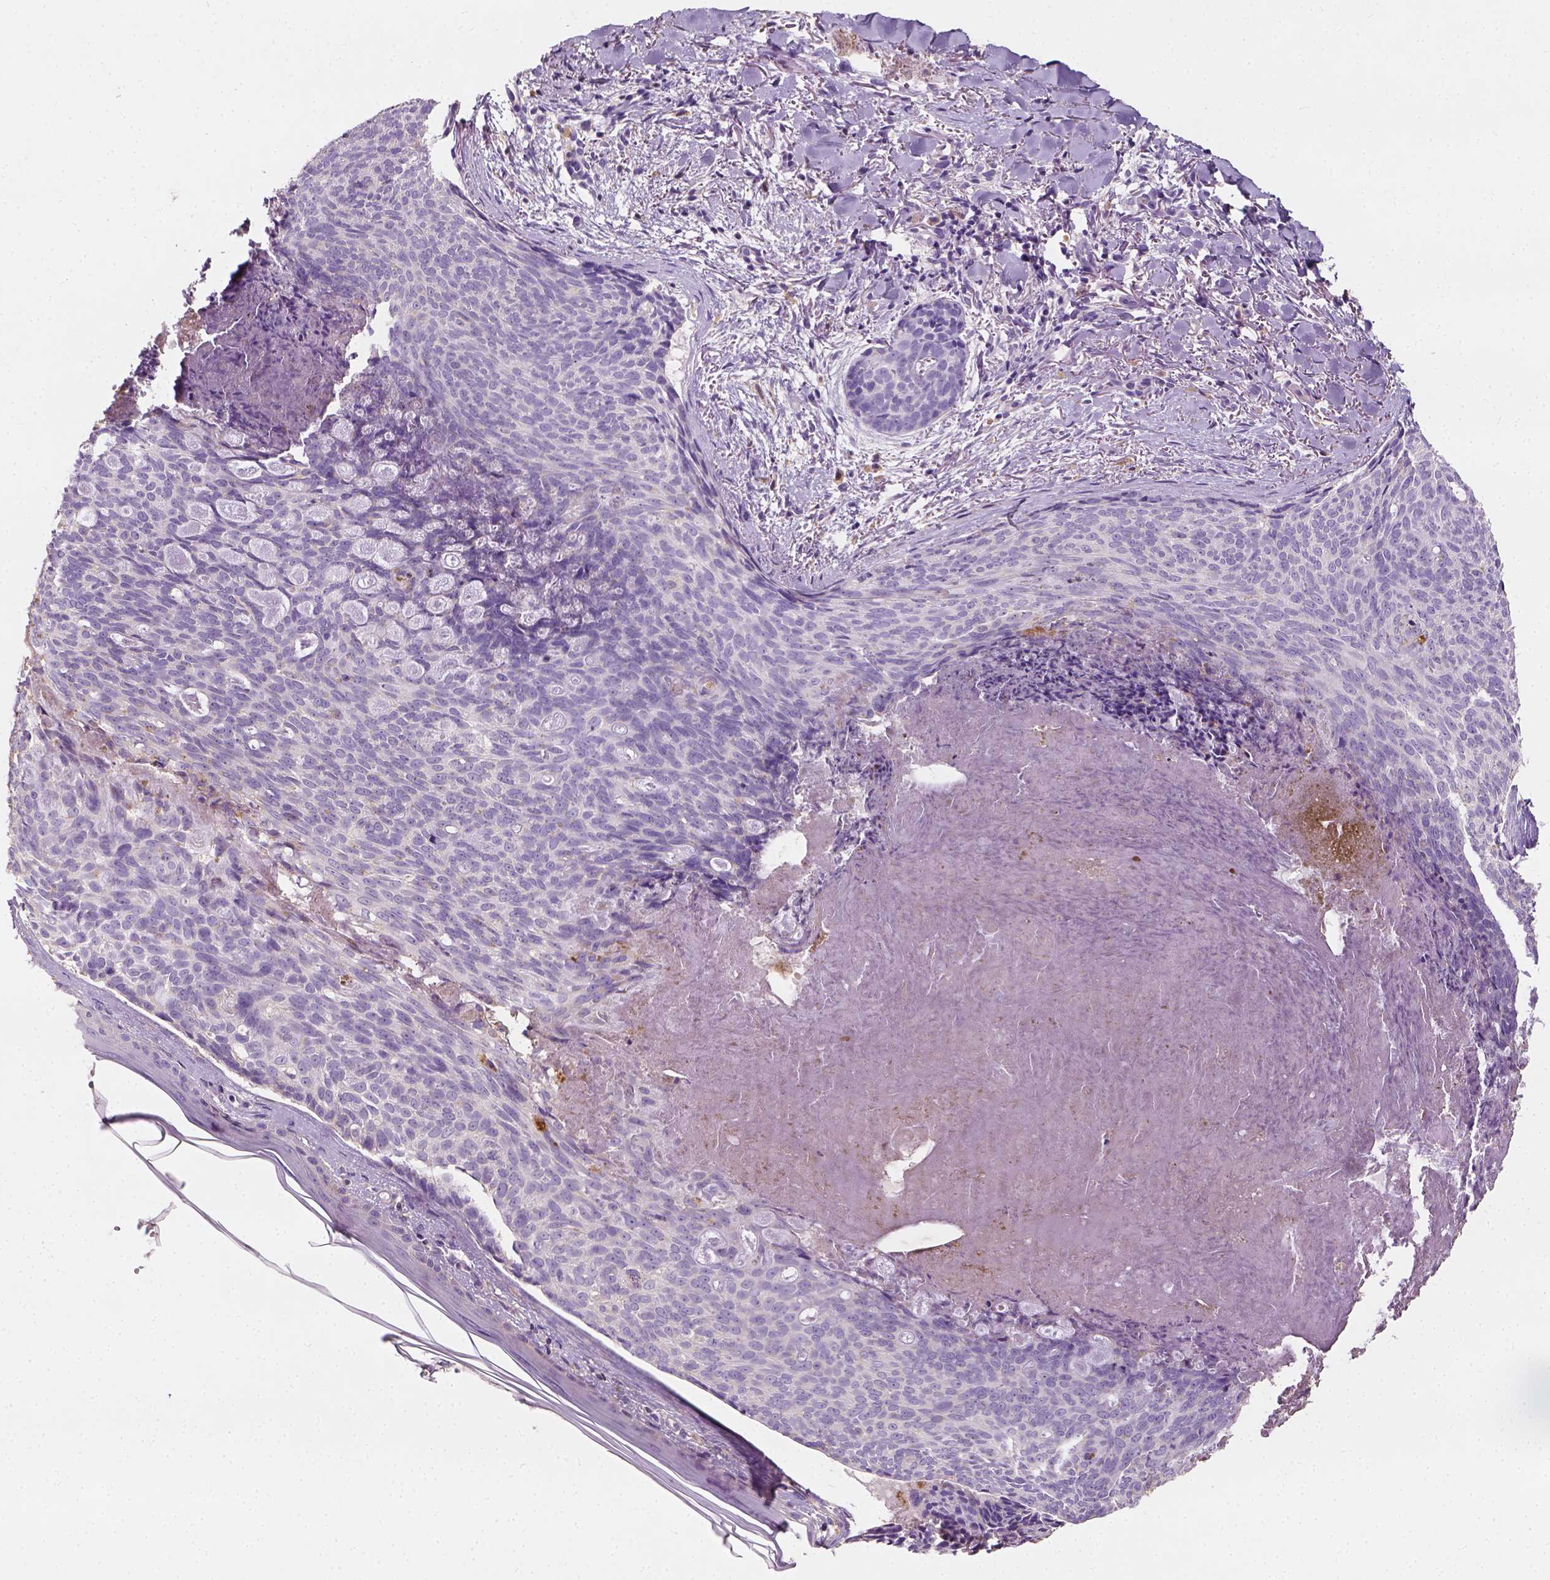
{"staining": {"intensity": "negative", "quantity": "none", "location": "none"}, "tissue": "skin cancer", "cell_type": "Tumor cells", "image_type": "cancer", "snomed": [{"axis": "morphology", "description": "Basal cell carcinoma"}, {"axis": "topography", "description": "Skin"}], "caption": "IHC of skin cancer displays no staining in tumor cells.", "gene": "DHCR24", "patient": {"sex": "female", "age": 82}}